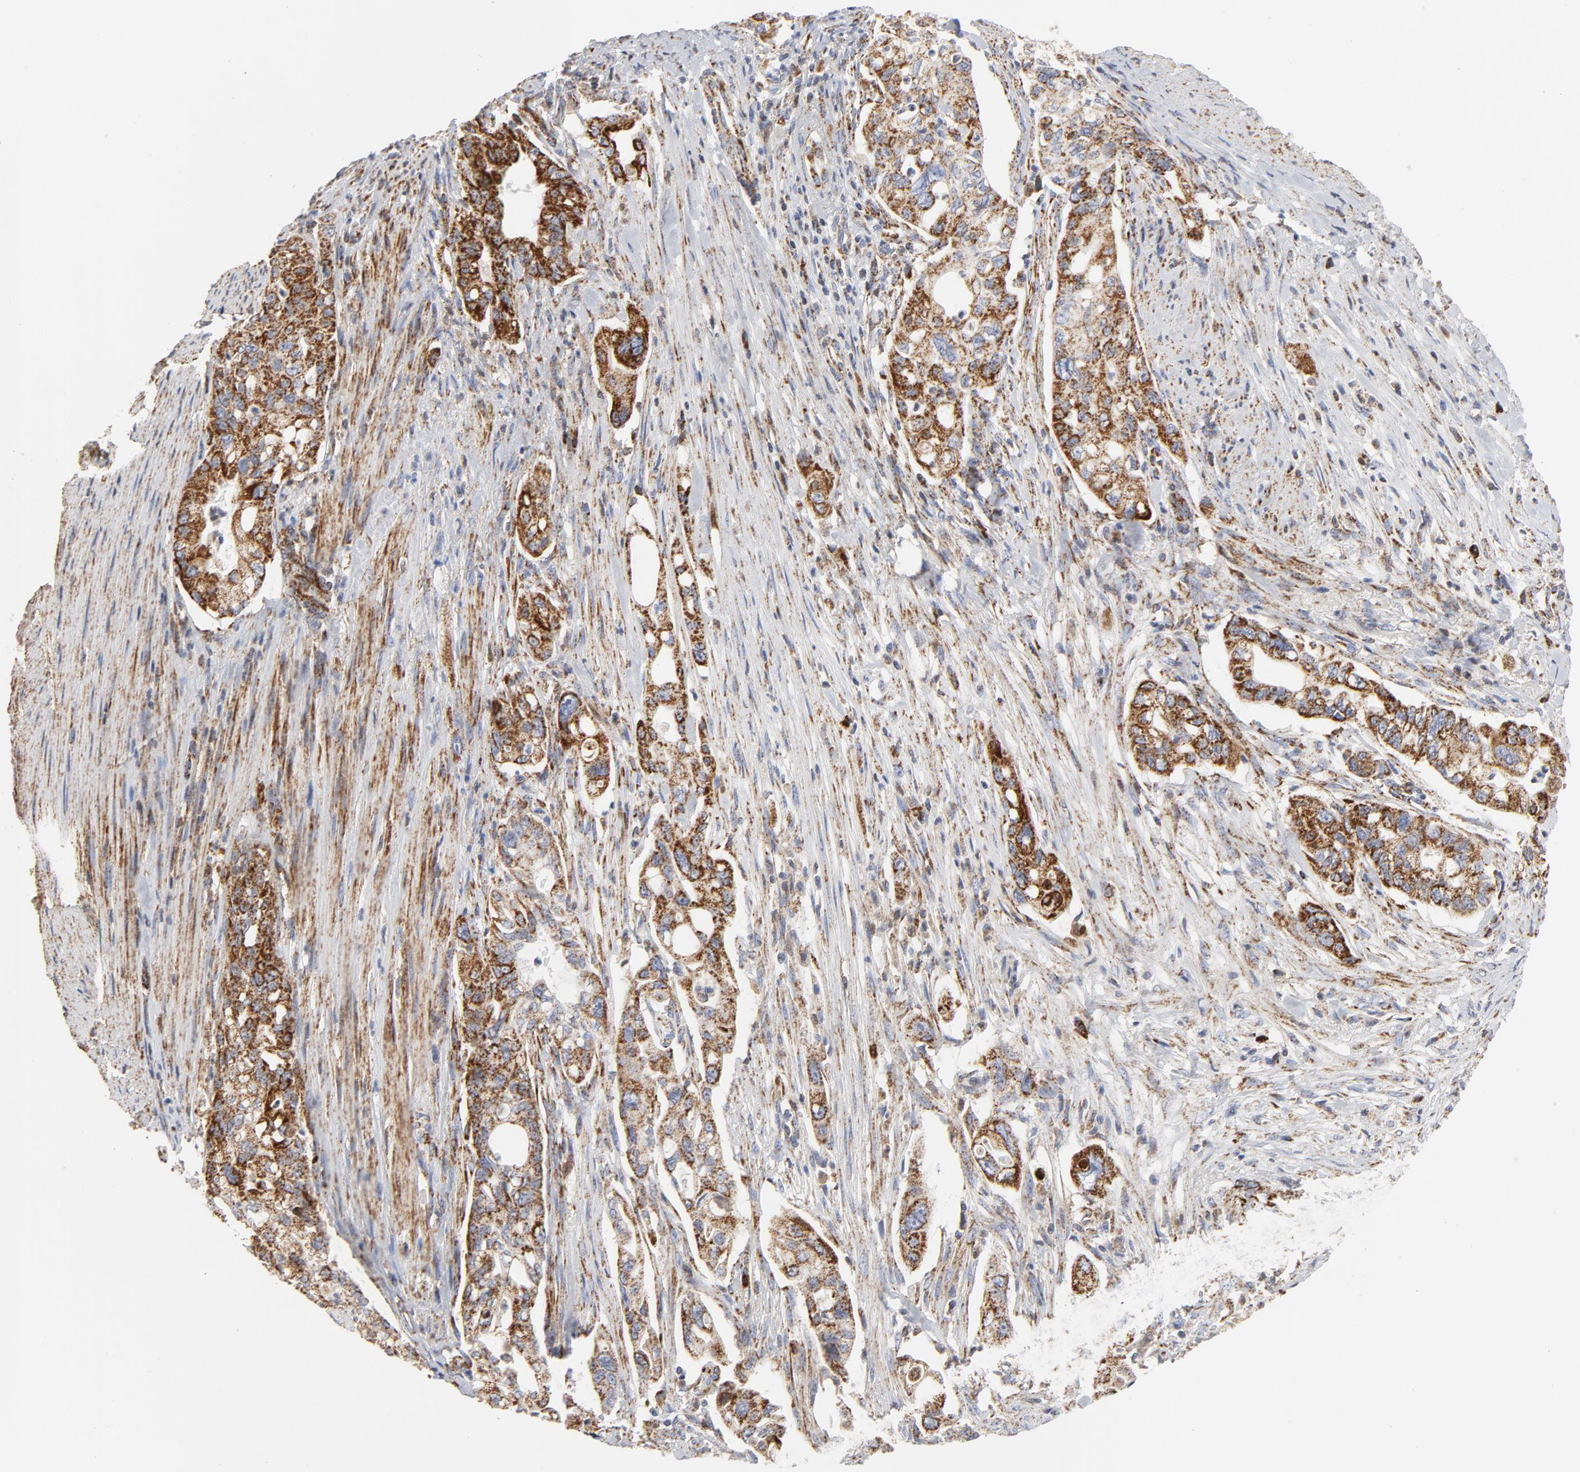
{"staining": {"intensity": "strong", "quantity": ">75%", "location": "cytoplasmic/membranous"}, "tissue": "pancreatic cancer", "cell_type": "Tumor cells", "image_type": "cancer", "snomed": [{"axis": "morphology", "description": "Normal tissue, NOS"}, {"axis": "topography", "description": "Pancreas"}], "caption": "Human pancreatic cancer stained with a brown dye exhibits strong cytoplasmic/membranous positive expression in approximately >75% of tumor cells.", "gene": "CYCS", "patient": {"sex": "male", "age": 42}}